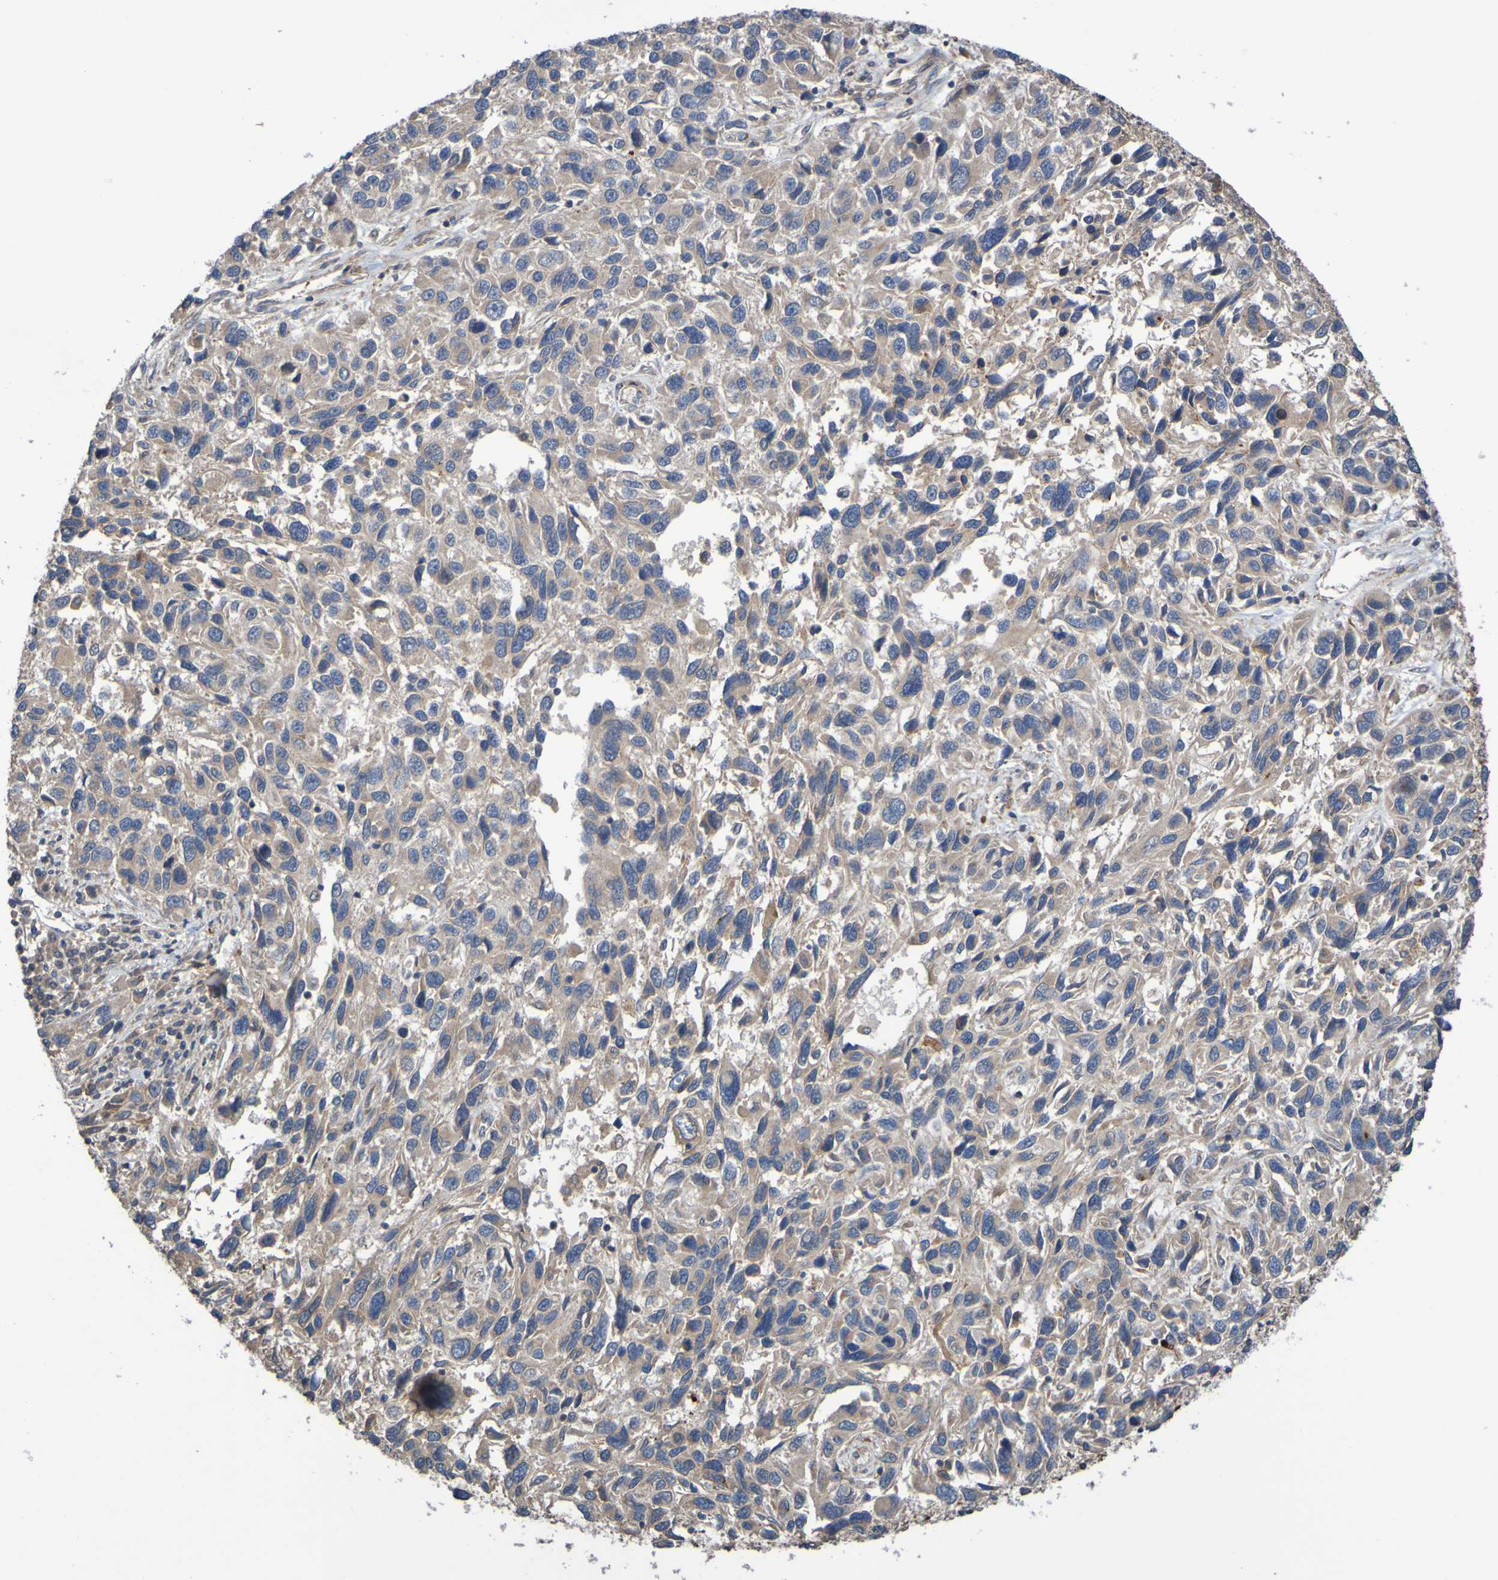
{"staining": {"intensity": "weak", "quantity": ">75%", "location": "cytoplasmic/membranous"}, "tissue": "melanoma", "cell_type": "Tumor cells", "image_type": "cancer", "snomed": [{"axis": "morphology", "description": "Malignant melanoma, NOS"}, {"axis": "topography", "description": "Skin"}], "caption": "This image shows immunohistochemistry (IHC) staining of human malignant melanoma, with low weak cytoplasmic/membranous staining in approximately >75% of tumor cells.", "gene": "UCN", "patient": {"sex": "male", "age": 53}}